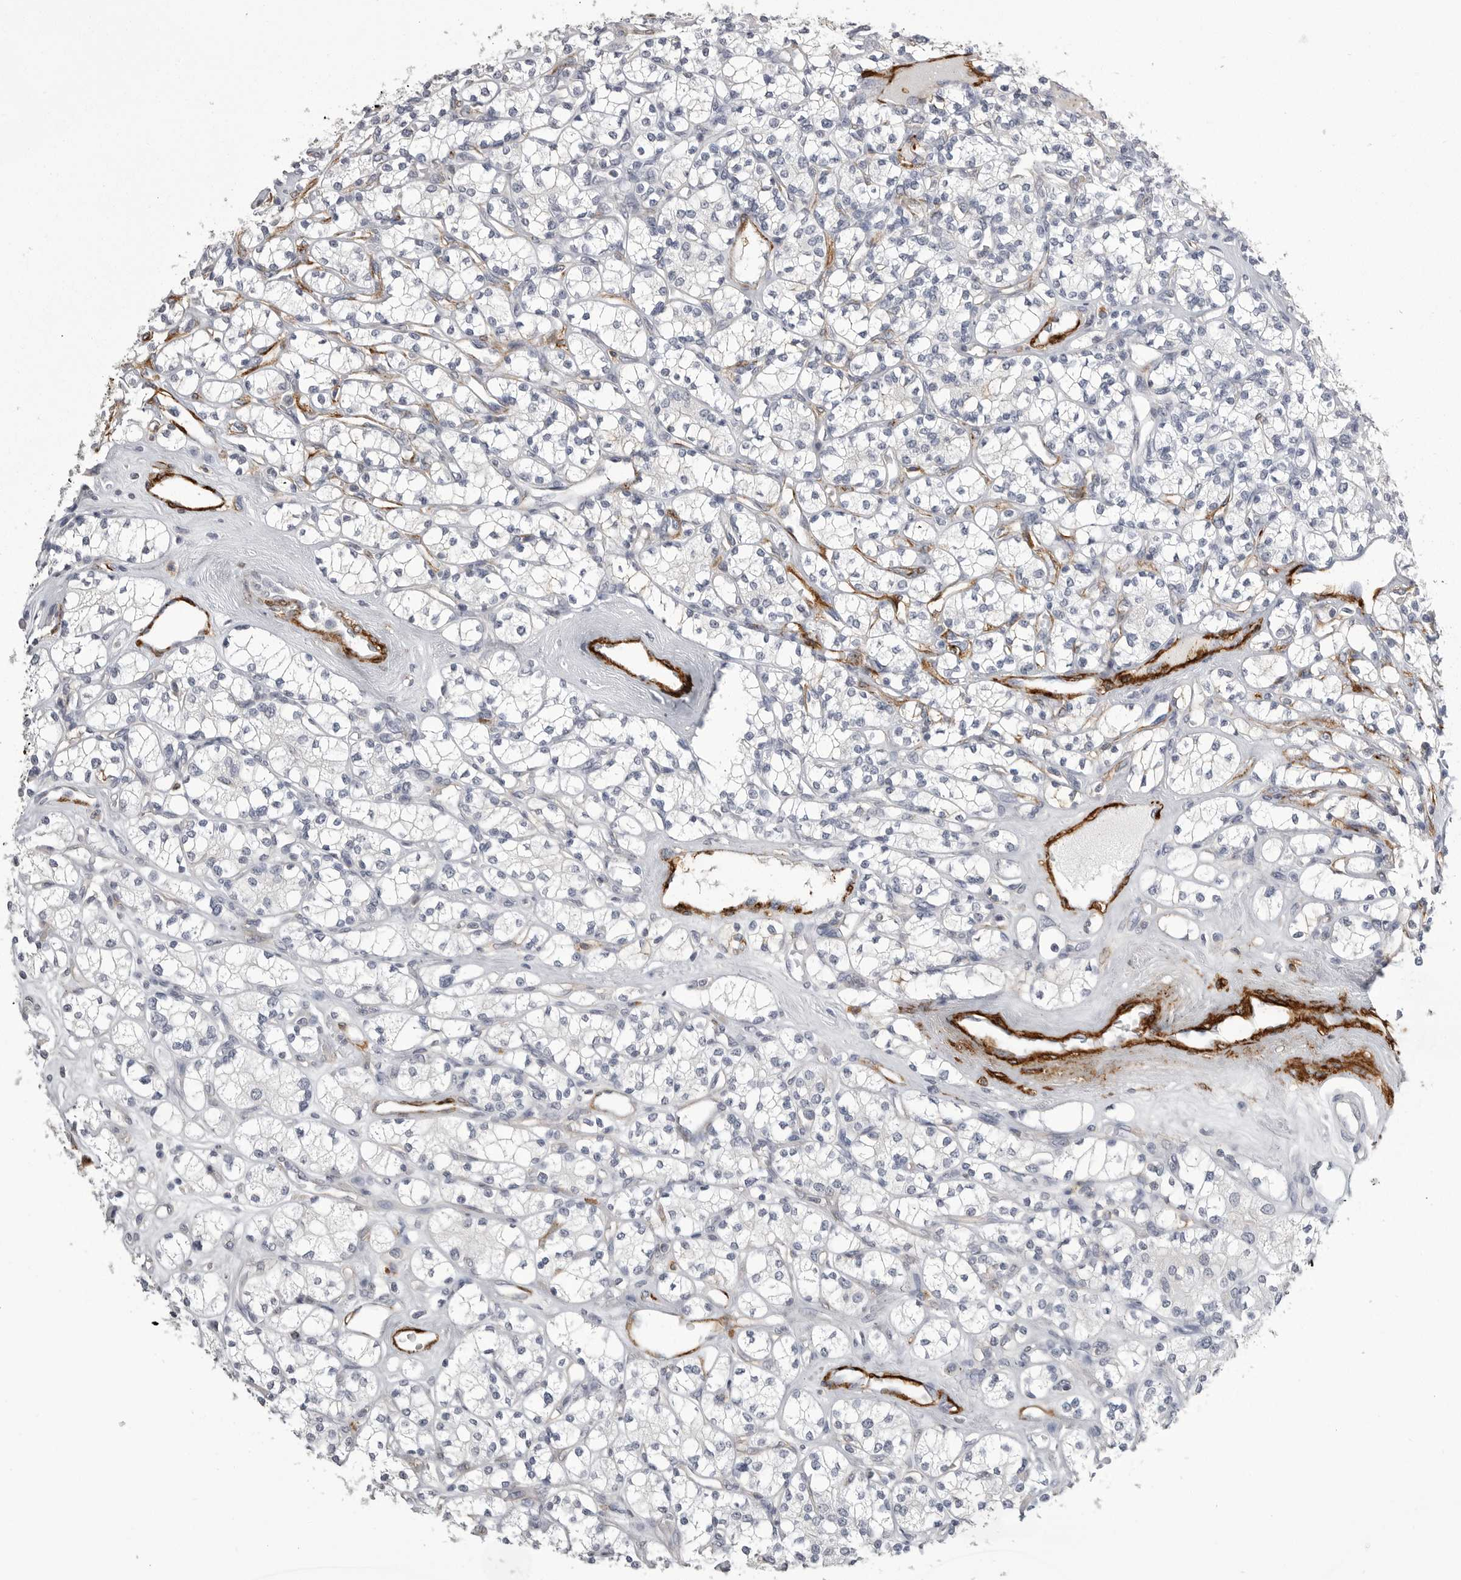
{"staining": {"intensity": "negative", "quantity": "none", "location": "none"}, "tissue": "renal cancer", "cell_type": "Tumor cells", "image_type": "cancer", "snomed": [{"axis": "morphology", "description": "Adenocarcinoma, NOS"}, {"axis": "topography", "description": "Kidney"}], "caption": "IHC photomicrograph of neoplastic tissue: human renal cancer (adenocarcinoma) stained with DAB (3,3'-diaminobenzidine) exhibits no significant protein expression in tumor cells. (Brightfield microscopy of DAB immunohistochemistry (IHC) at high magnification).", "gene": "AOC3", "patient": {"sex": "male", "age": 77}}